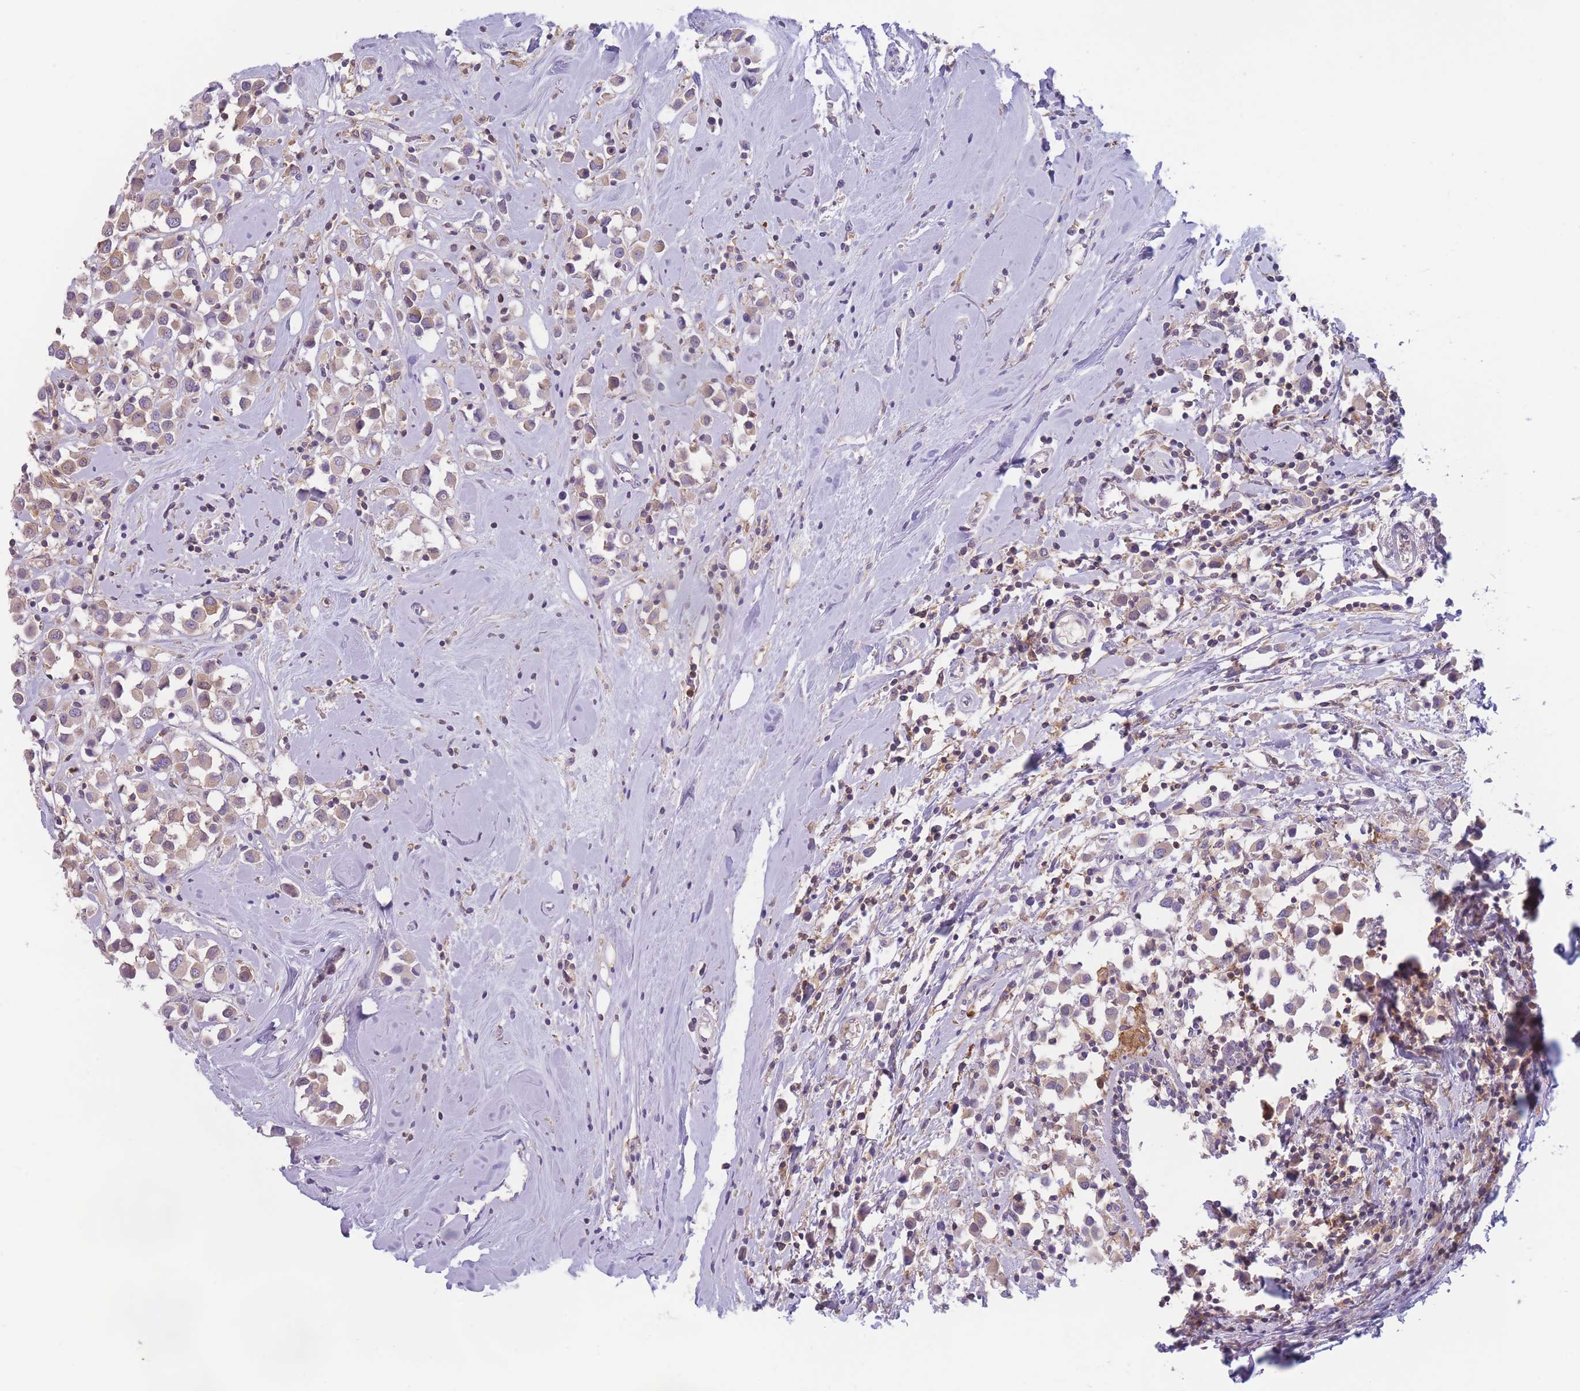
{"staining": {"intensity": "weak", "quantity": "25%-75%", "location": "cytoplasmic/membranous"}, "tissue": "breast cancer", "cell_type": "Tumor cells", "image_type": "cancer", "snomed": [{"axis": "morphology", "description": "Duct carcinoma"}, {"axis": "topography", "description": "Breast"}], "caption": "IHC photomicrograph of neoplastic tissue: breast cancer stained using immunohistochemistry (IHC) demonstrates low levels of weak protein expression localized specifically in the cytoplasmic/membranous of tumor cells, appearing as a cytoplasmic/membranous brown color.", "gene": "ST3GAL4", "patient": {"sex": "female", "age": 61}}